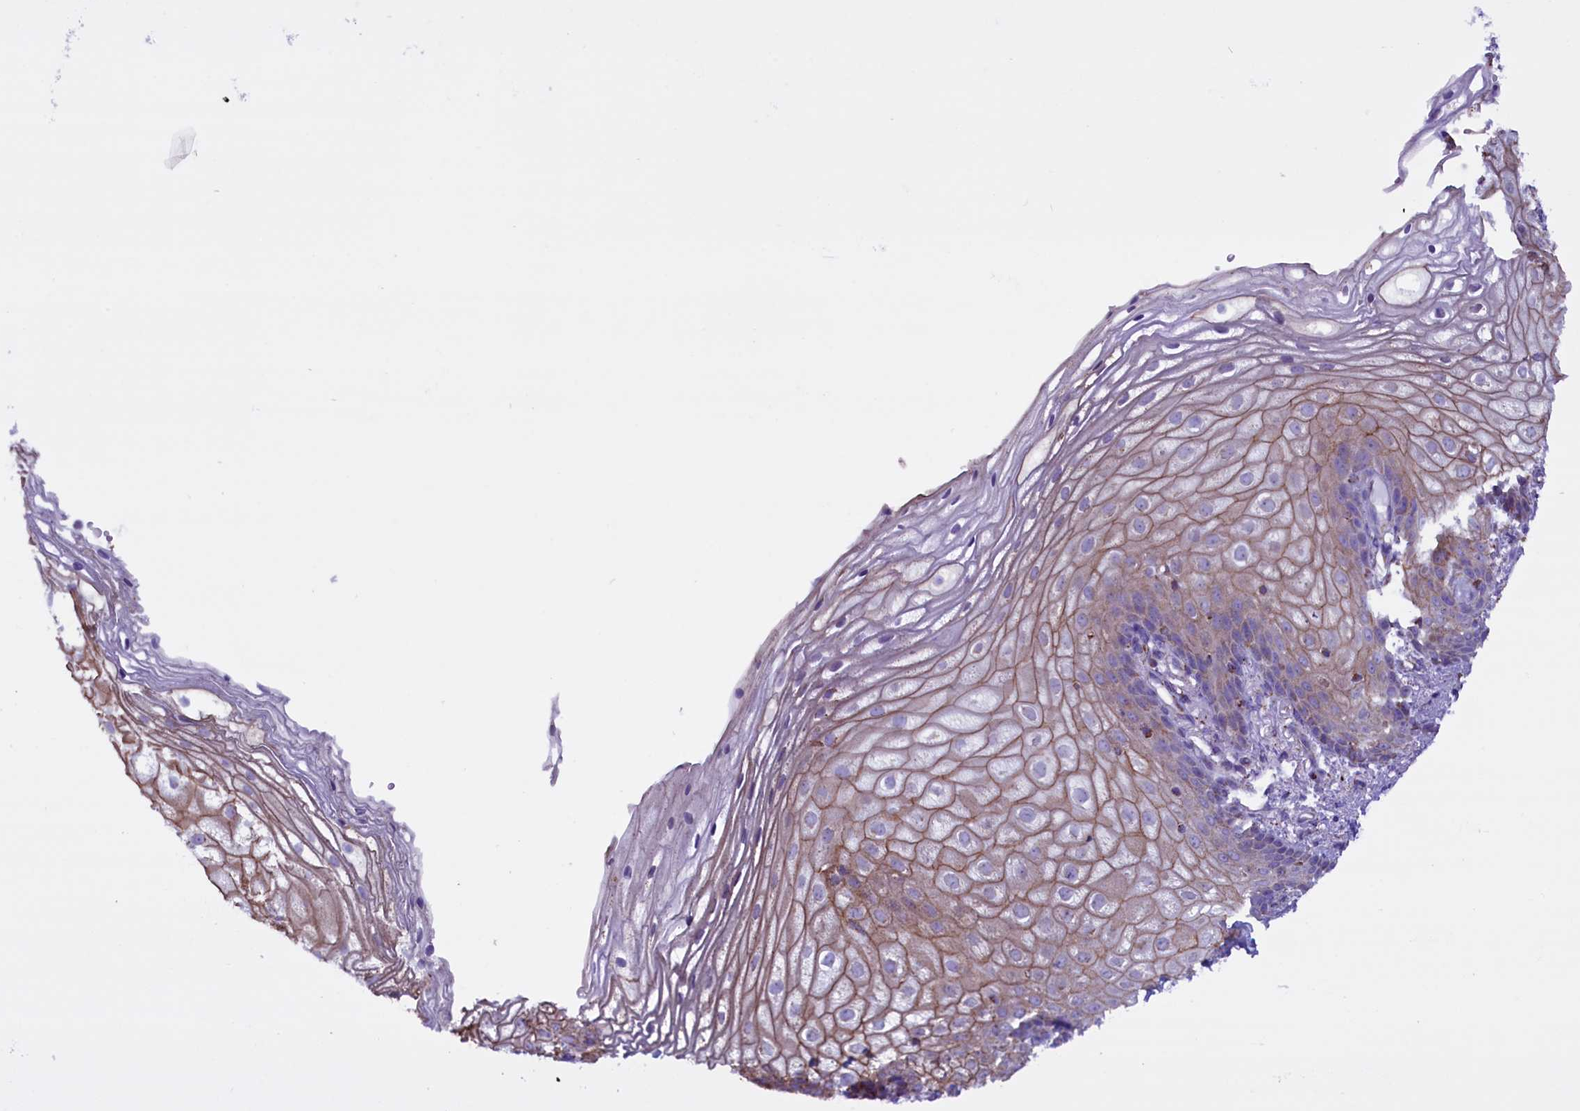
{"staining": {"intensity": "moderate", "quantity": "25%-75%", "location": "cytoplasmic/membranous"}, "tissue": "vagina", "cell_type": "Squamous epithelial cells", "image_type": "normal", "snomed": [{"axis": "morphology", "description": "Normal tissue, NOS"}, {"axis": "topography", "description": "Vagina"}], "caption": "Squamous epithelial cells exhibit medium levels of moderate cytoplasmic/membranous positivity in about 25%-75% of cells in normal vagina. (DAB IHC with brightfield microscopy, high magnification).", "gene": "ICA1L", "patient": {"sex": "female", "age": 60}}